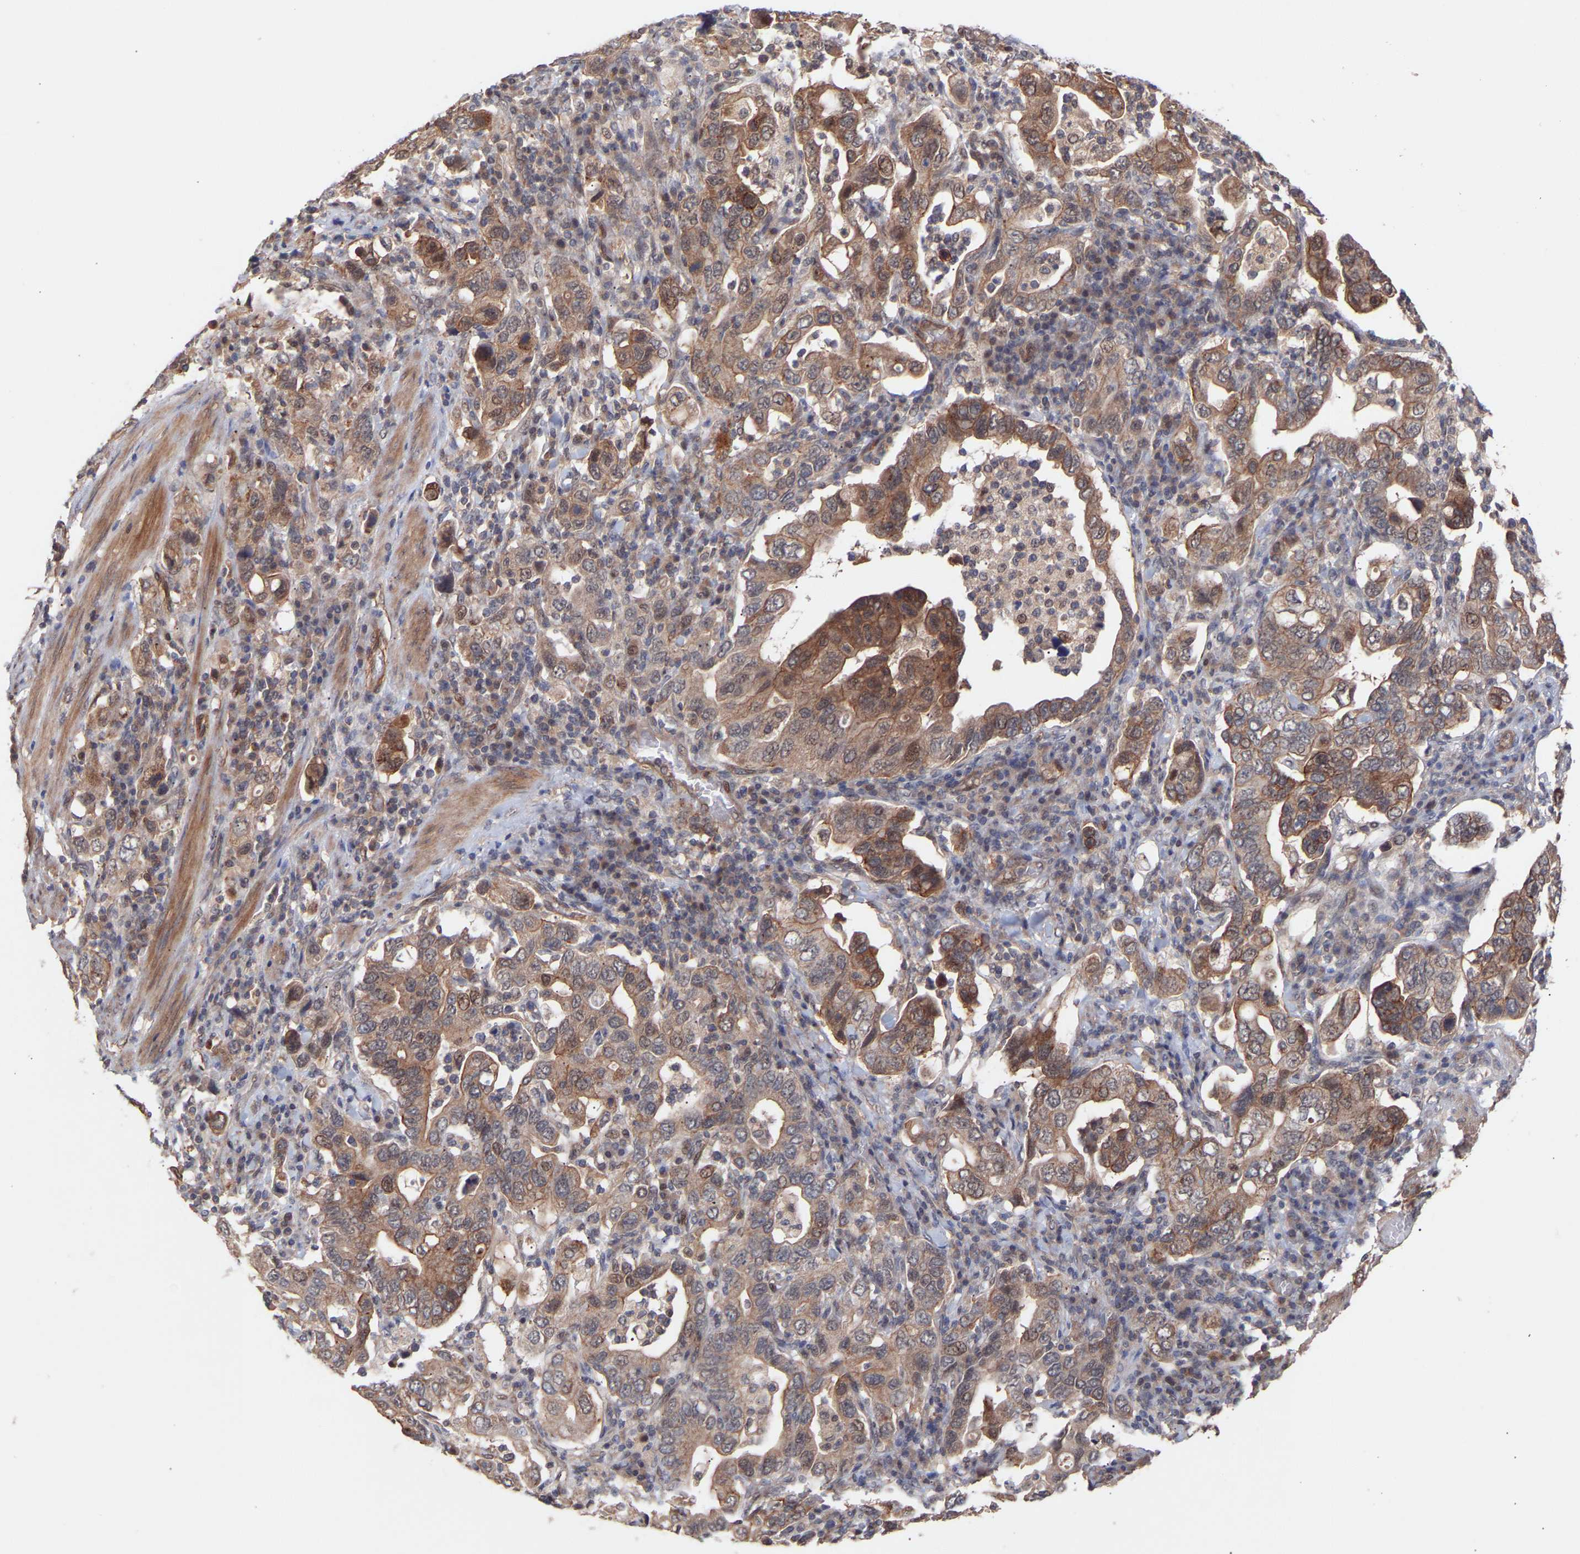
{"staining": {"intensity": "moderate", "quantity": ">75%", "location": "cytoplasmic/membranous"}, "tissue": "stomach cancer", "cell_type": "Tumor cells", "image_type": "cancer", "snomed": [{"axis": "morphology", "description": "Adenocarcinoma, NOS"}, {"axis": "topography", "description": "Stomach, upper"}], "caption": "An immunohistochemistry (IHC) micrograph of tumor tissue is shown. Protein staining in brown shows moderate cytoplasmic/membranous positivity in stomach adenocarcinoma within tumor cells.", "gene": "PDLIM5", "patient": {"sex": "male", "age": 62}}